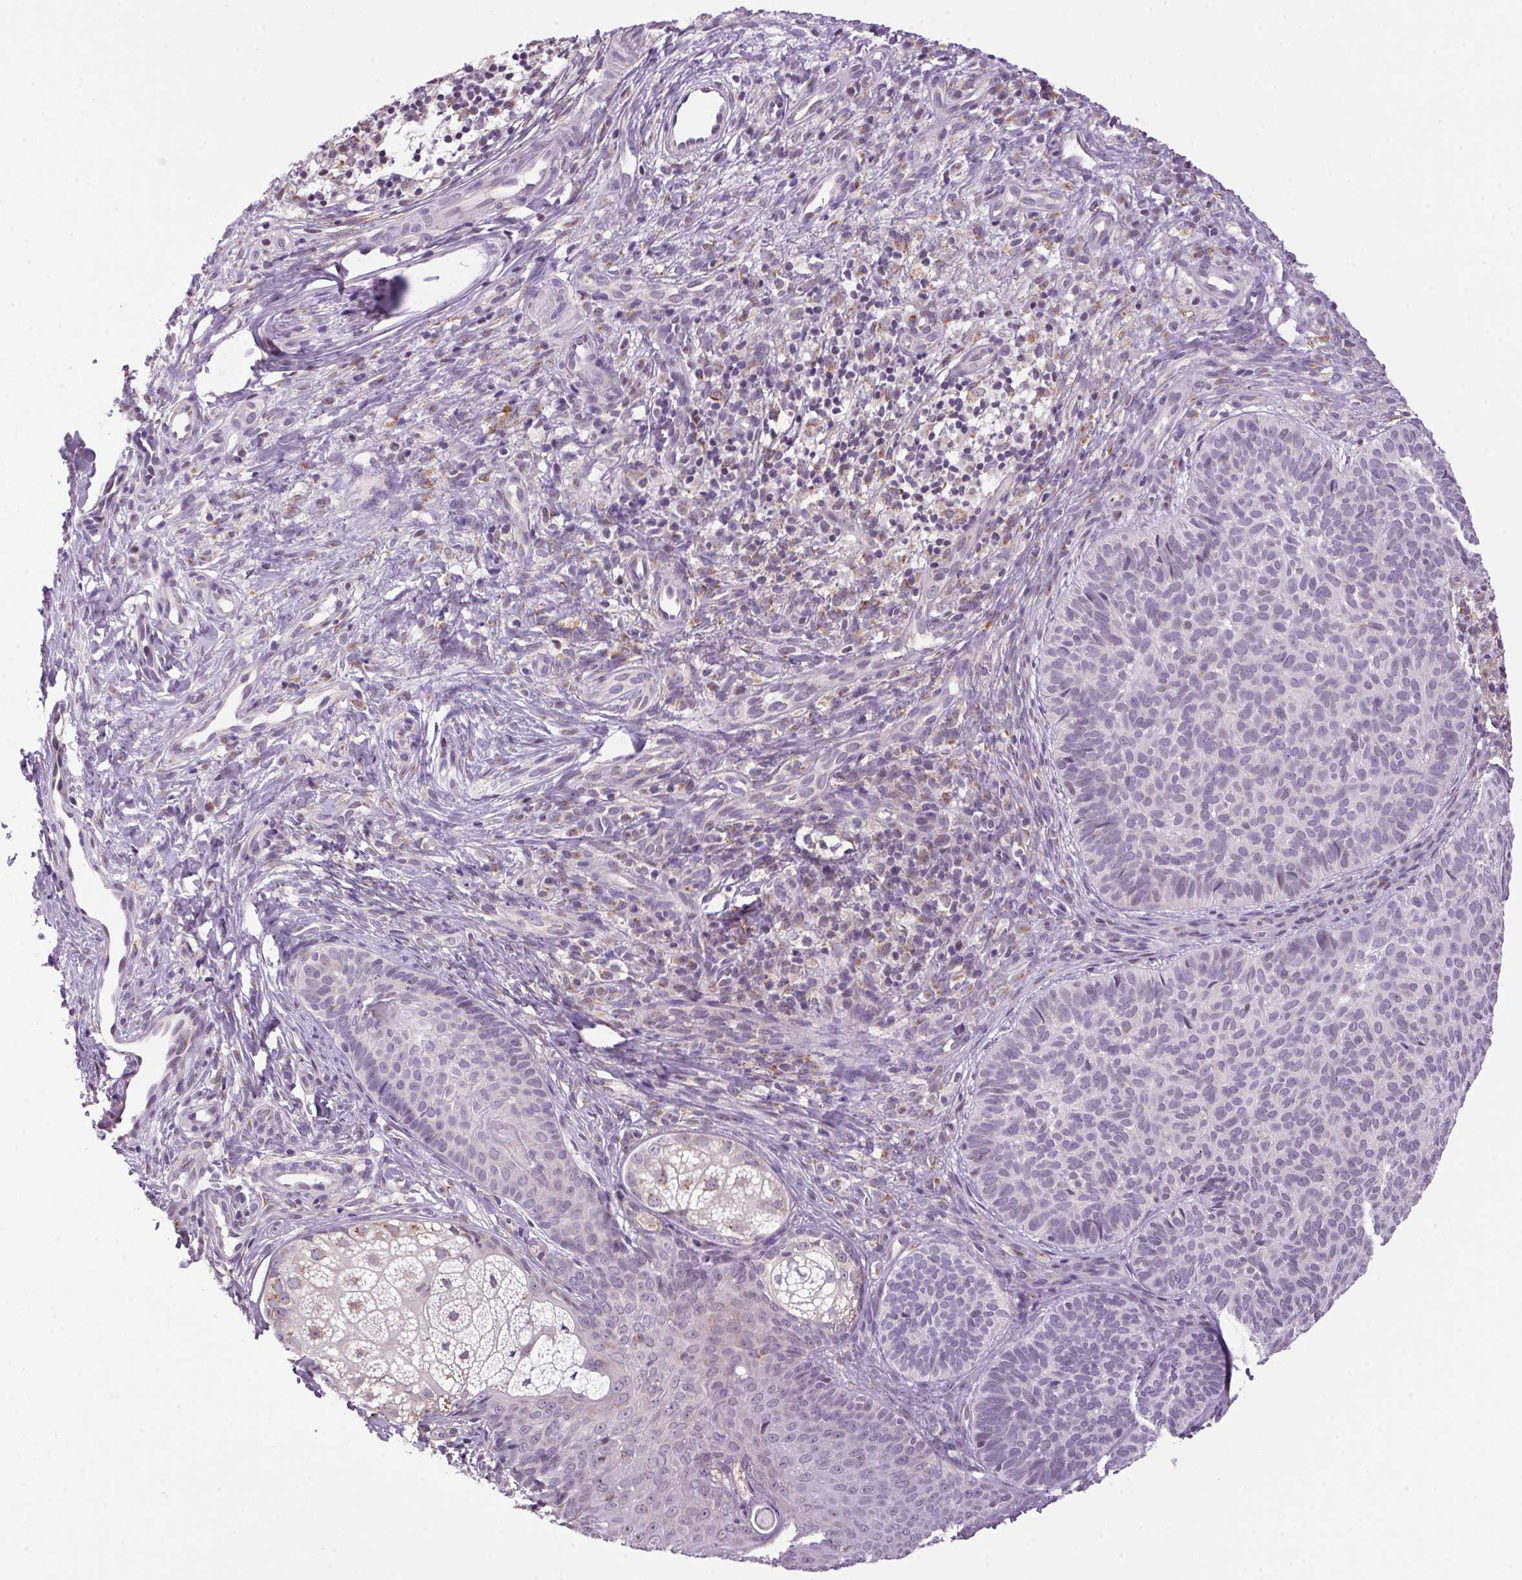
{"staining": {"intensity": "negative", "quantity": "none", "location": "none"}, "tissue": "skin cancer", "cell_type": "Tumor cells", "image_type": "cancer", "snomed": [{"axis": "morphology", "description": "Basal cell carcinoma"}, {"axis": "topography", "description": "Skin"}], "caption": "IHC micrograph of neoplastic tissue: skin cancer (basal cell carcinoma) stained with DAB displays no significant protein positivity in tumor cells.", "gene": "AKR1E2", "patient": {"sex": "male", "age": 57}}